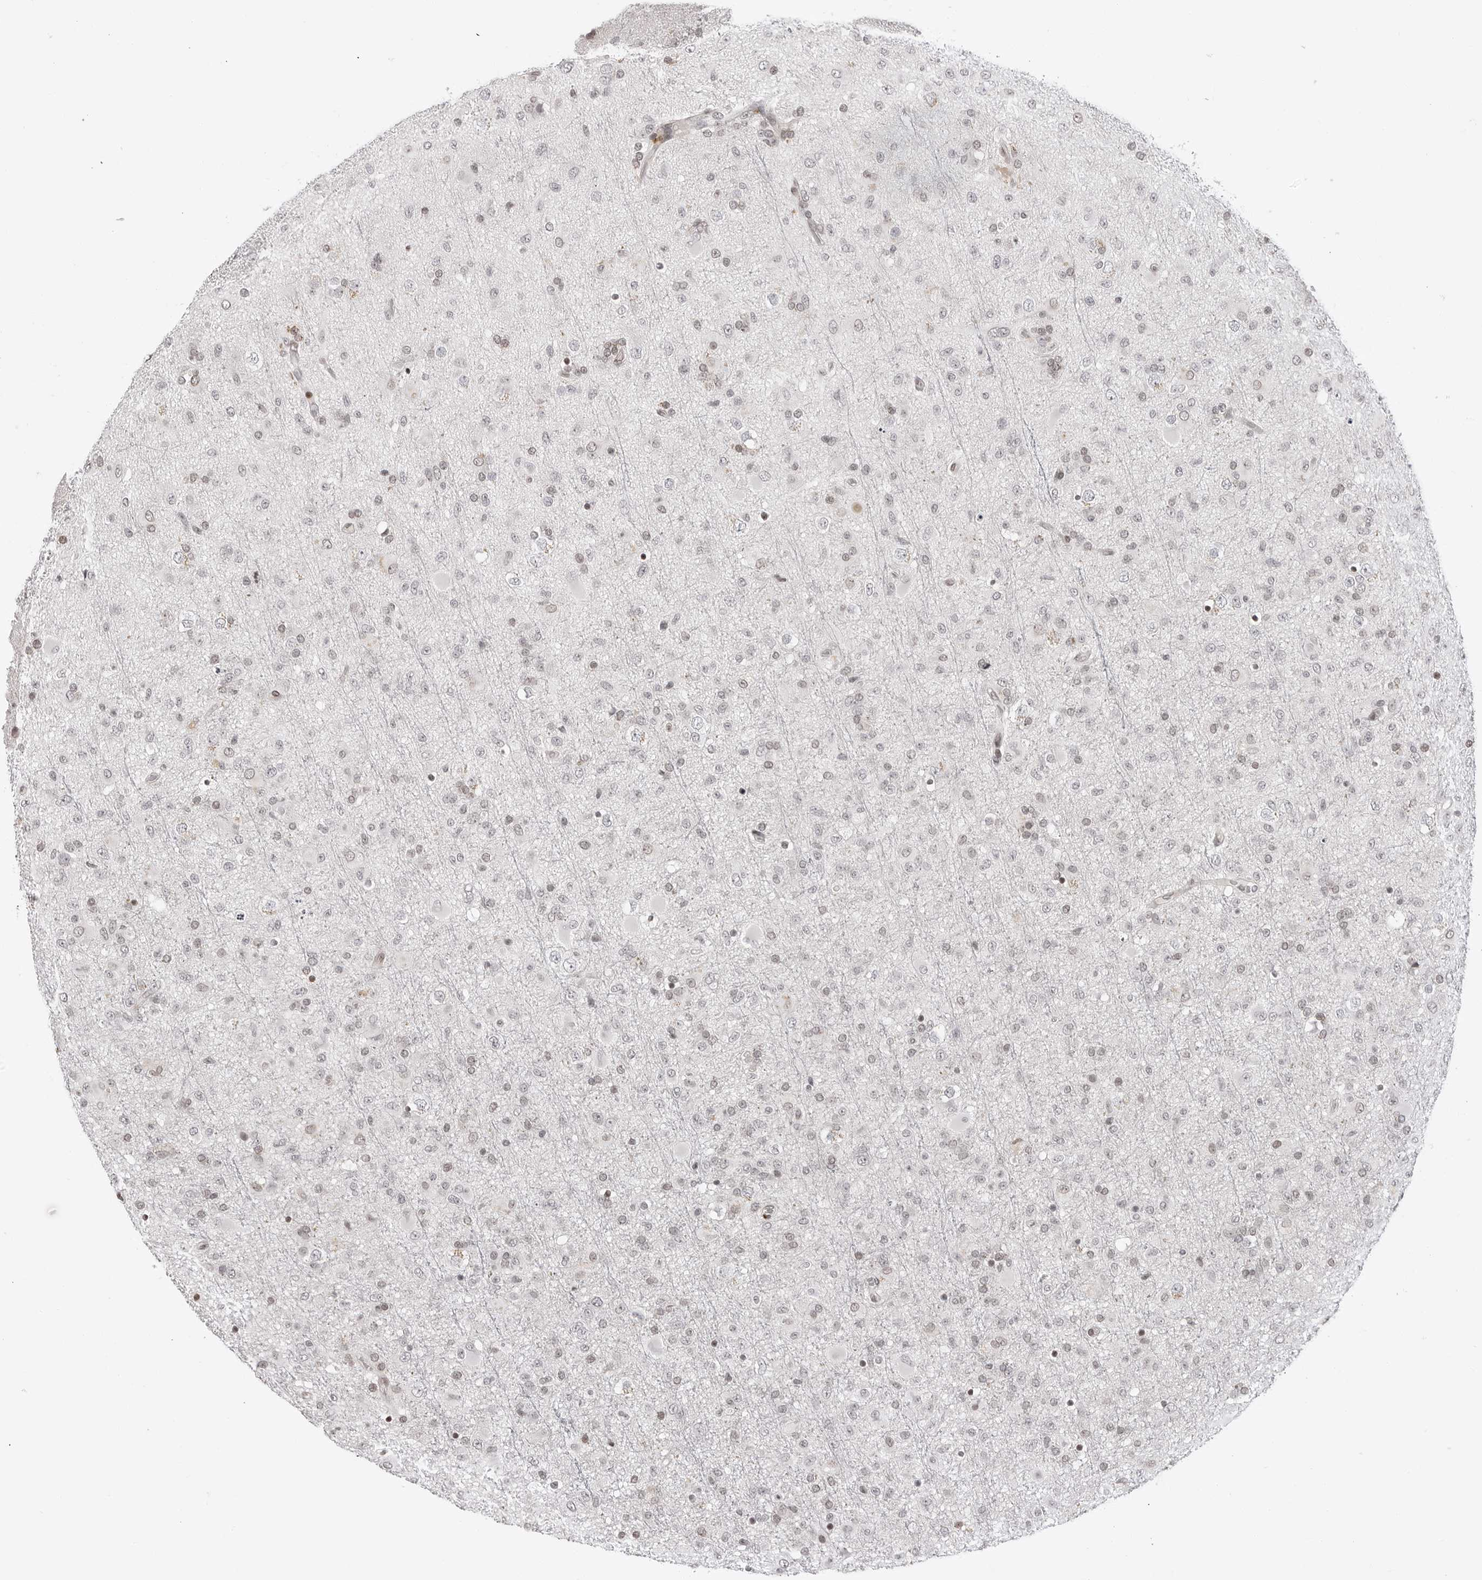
{"staining": {"intensity": "weak", "quantity": "<25%", "location": "nuclear"}, "tissue": "glioma", "cell_type": "Tumor cells", "image_type": "cancer", "snomed": [{"axis": "morphology", "description": "Glioma, malignant, Low grade"}, {"axis": "topography", "description": "Brain"}], "caption": "Tumor cells are negative for brown protein staining in malignant glioma (low-grade).", "gene": "C8orf33", "patient": {"sex": "male", "age": 65}}